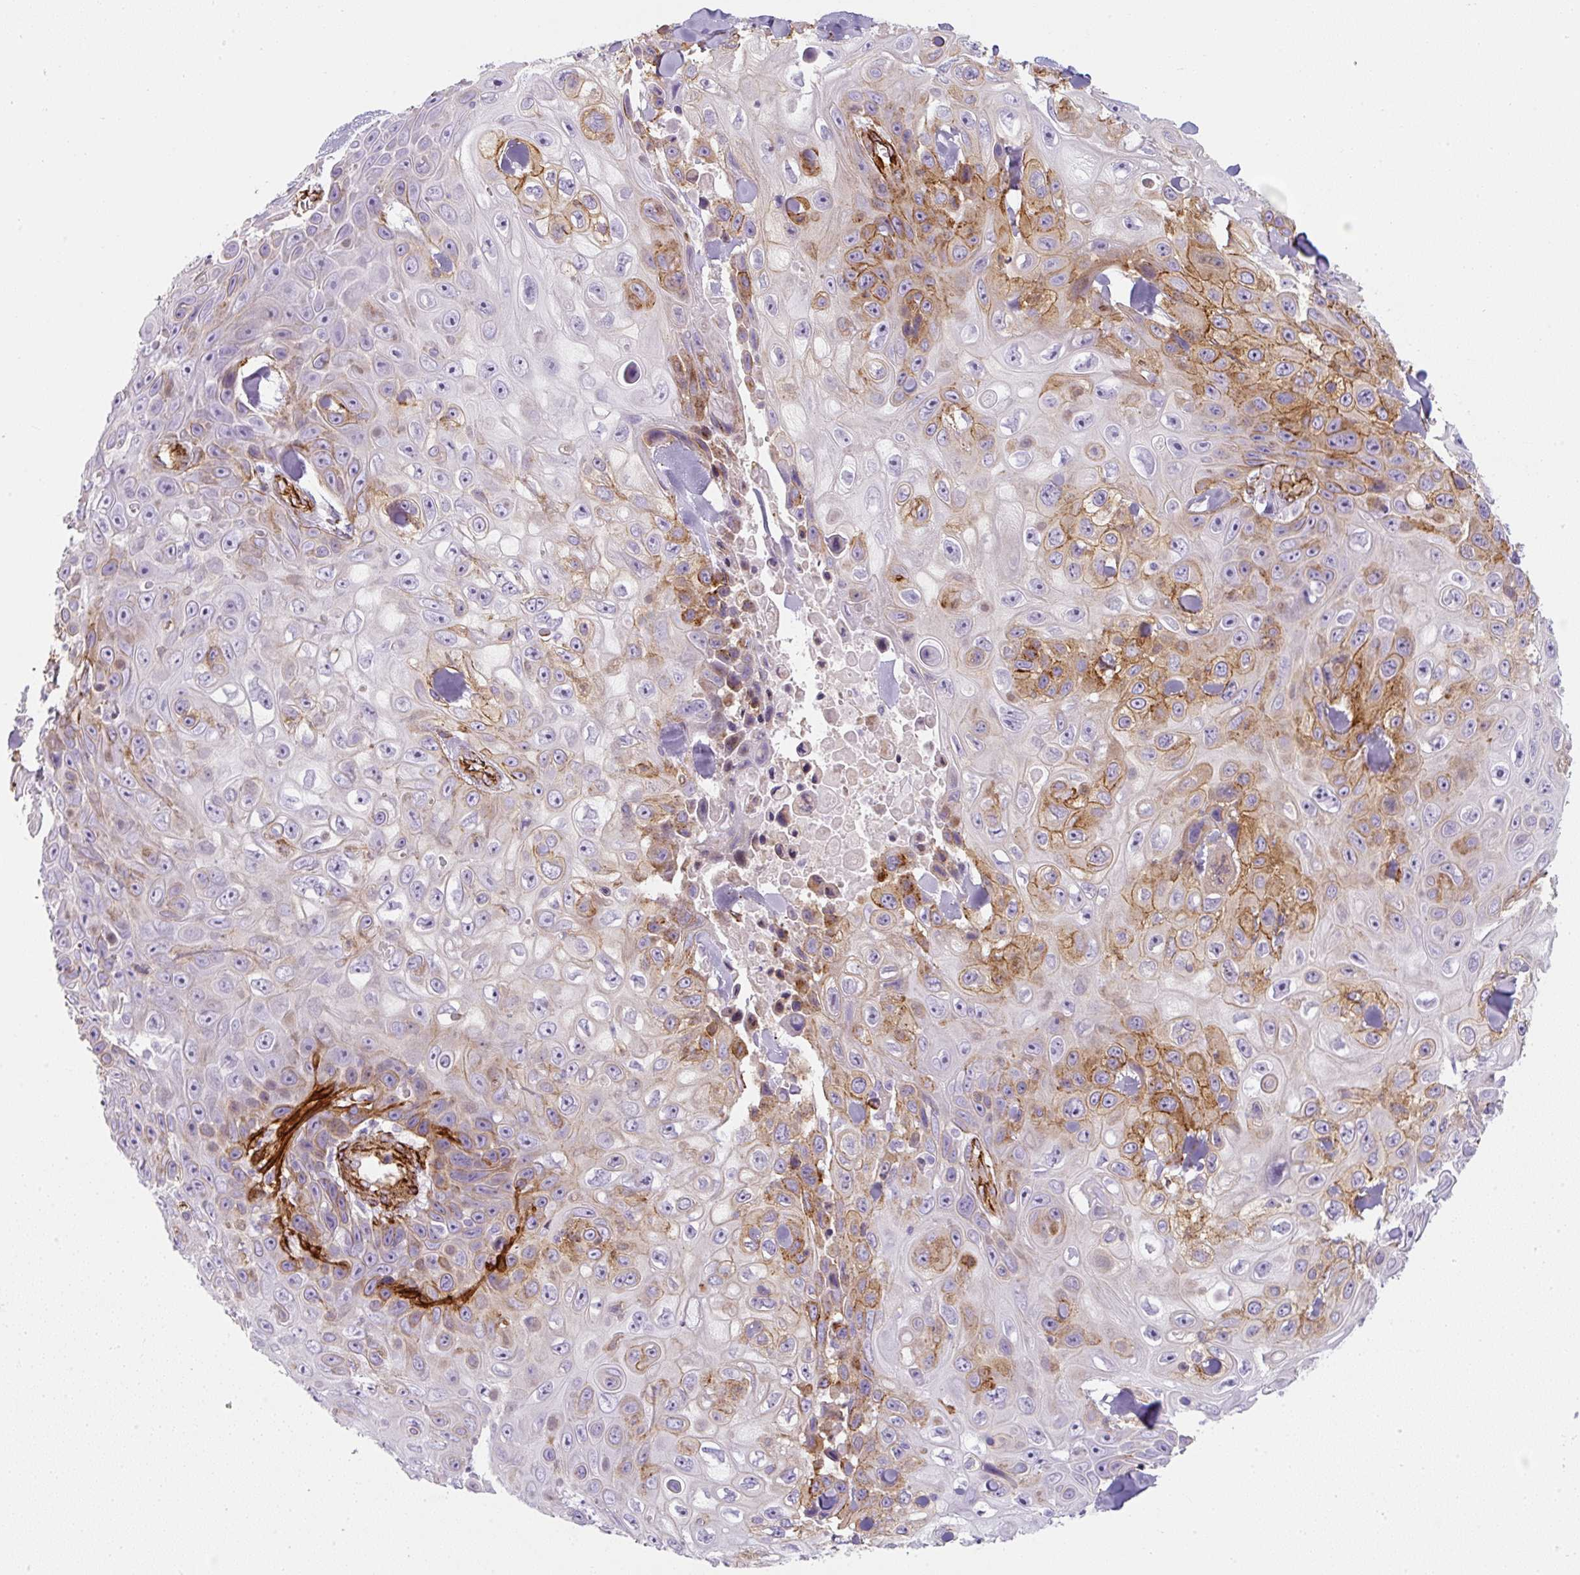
{"staining": {"intensity": "moderate", "quantity": "<25%", "location": "cytoplasmic/membranous"}, "tissue": "skin cancer", "cell_type": "Tumor cells", "image_type": "cancer", "snomed": [{"axis": "morphology", "description": "Squamous cell carcinoma, NOS"}, {"axis": "topography", "description": "Skin"}], "caption": "A histopathology image of human skin cancer stained for a protein exhibits moderate cytoplasmic/membranous brown staining in tumor cells.", "gene": "CAVIN3", "patient": {"sex": "male", "age": 82}}